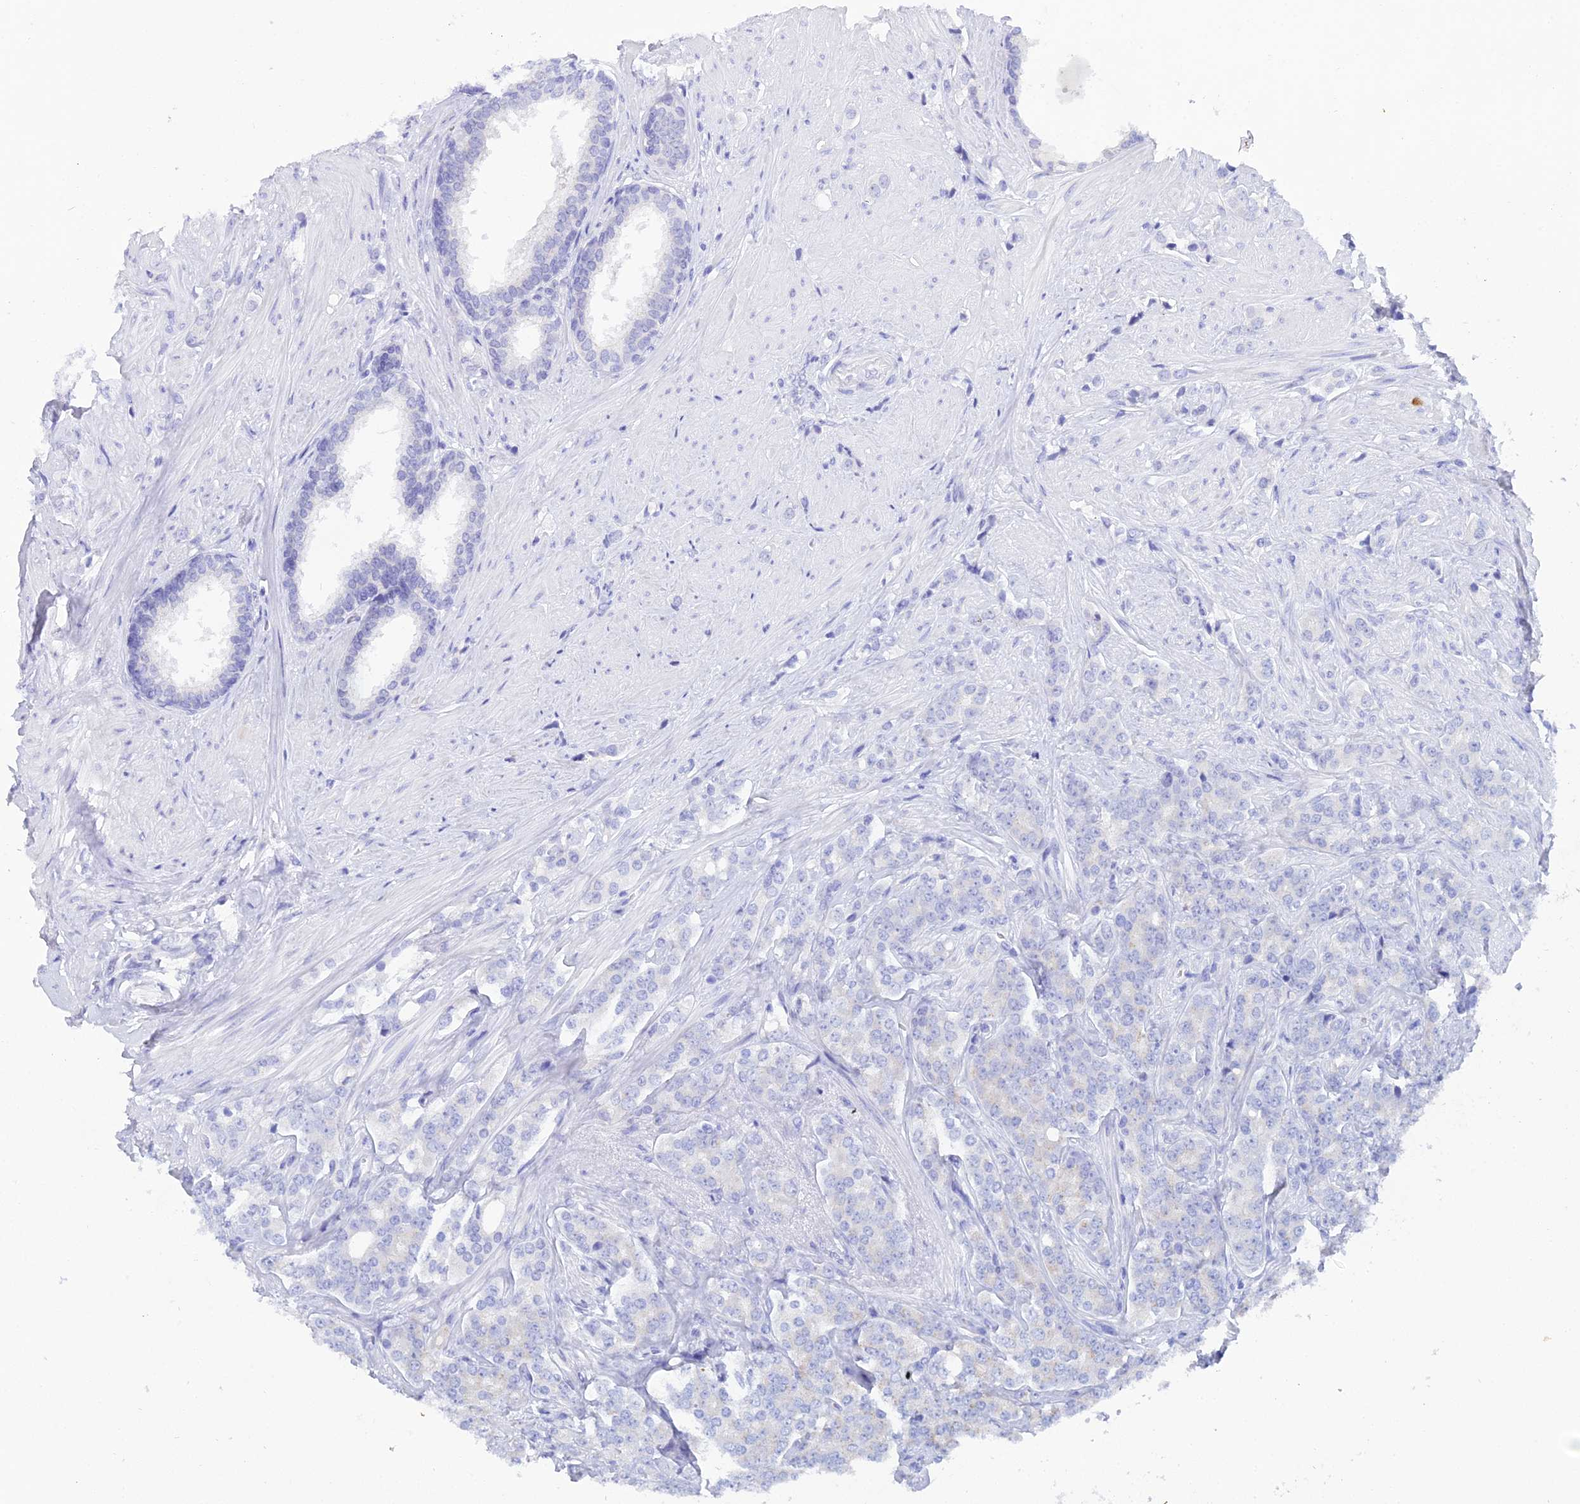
{"staining": {"intensity": "negative", "quantity": "none", "location": "none"}, "tissue": "prostate cancer", "cell_type": "Tumor cells", "image_type": "cancer", "snomed": [{"axis": "morphology", "description": "Adenocarcinoma, High grade"}, {"axis": "topography", "description": "Prostate"}], "caption": "DAB immunohistochemical staining of human prostate cancer exhibits no significant expression in tumor cells.", "gene": "REG1A", "patient": {"sex": "male", "age": 62}}